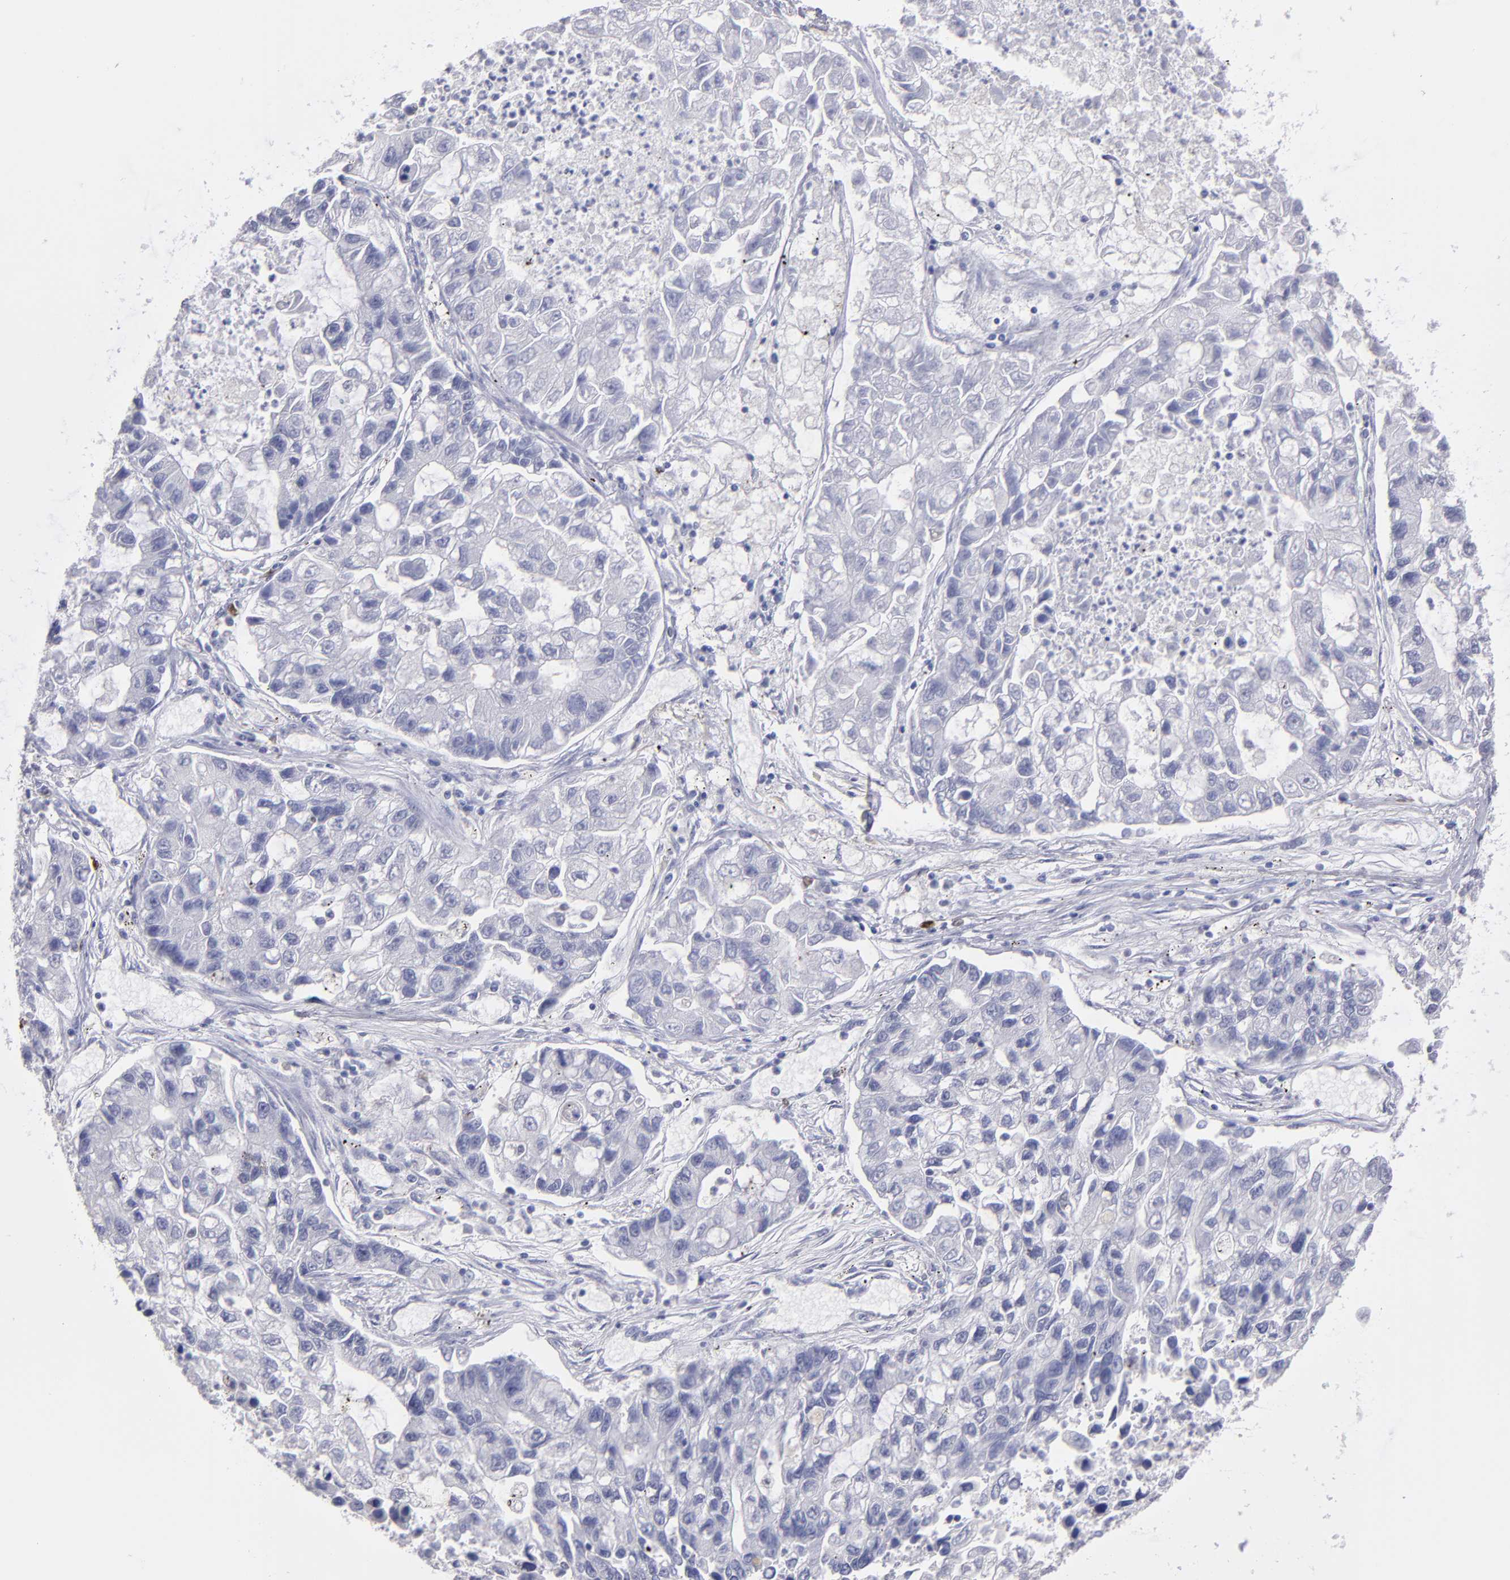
{"staining": {"intensity": "negative", "quantity": "none", "location": "none"}, "tissue": "lung cancer", "cell_type": "Tumor cells", "image_type": "cancer", "snomed": [{"axis": "morphology", "description": "Adenocarcinoma, NOS"}, {"axis": "topography", "description": "Lung"}], "caption": "Immunohistochemistry image of lung cancer stained for a protein (brown), which displays no staining in tumor cells. (DAB (3,3'-diaminobenzidine) IHC with hematoxylin counter stain).", "gene": "IRF8", "patient": {"sex": "female", "age": 51}}